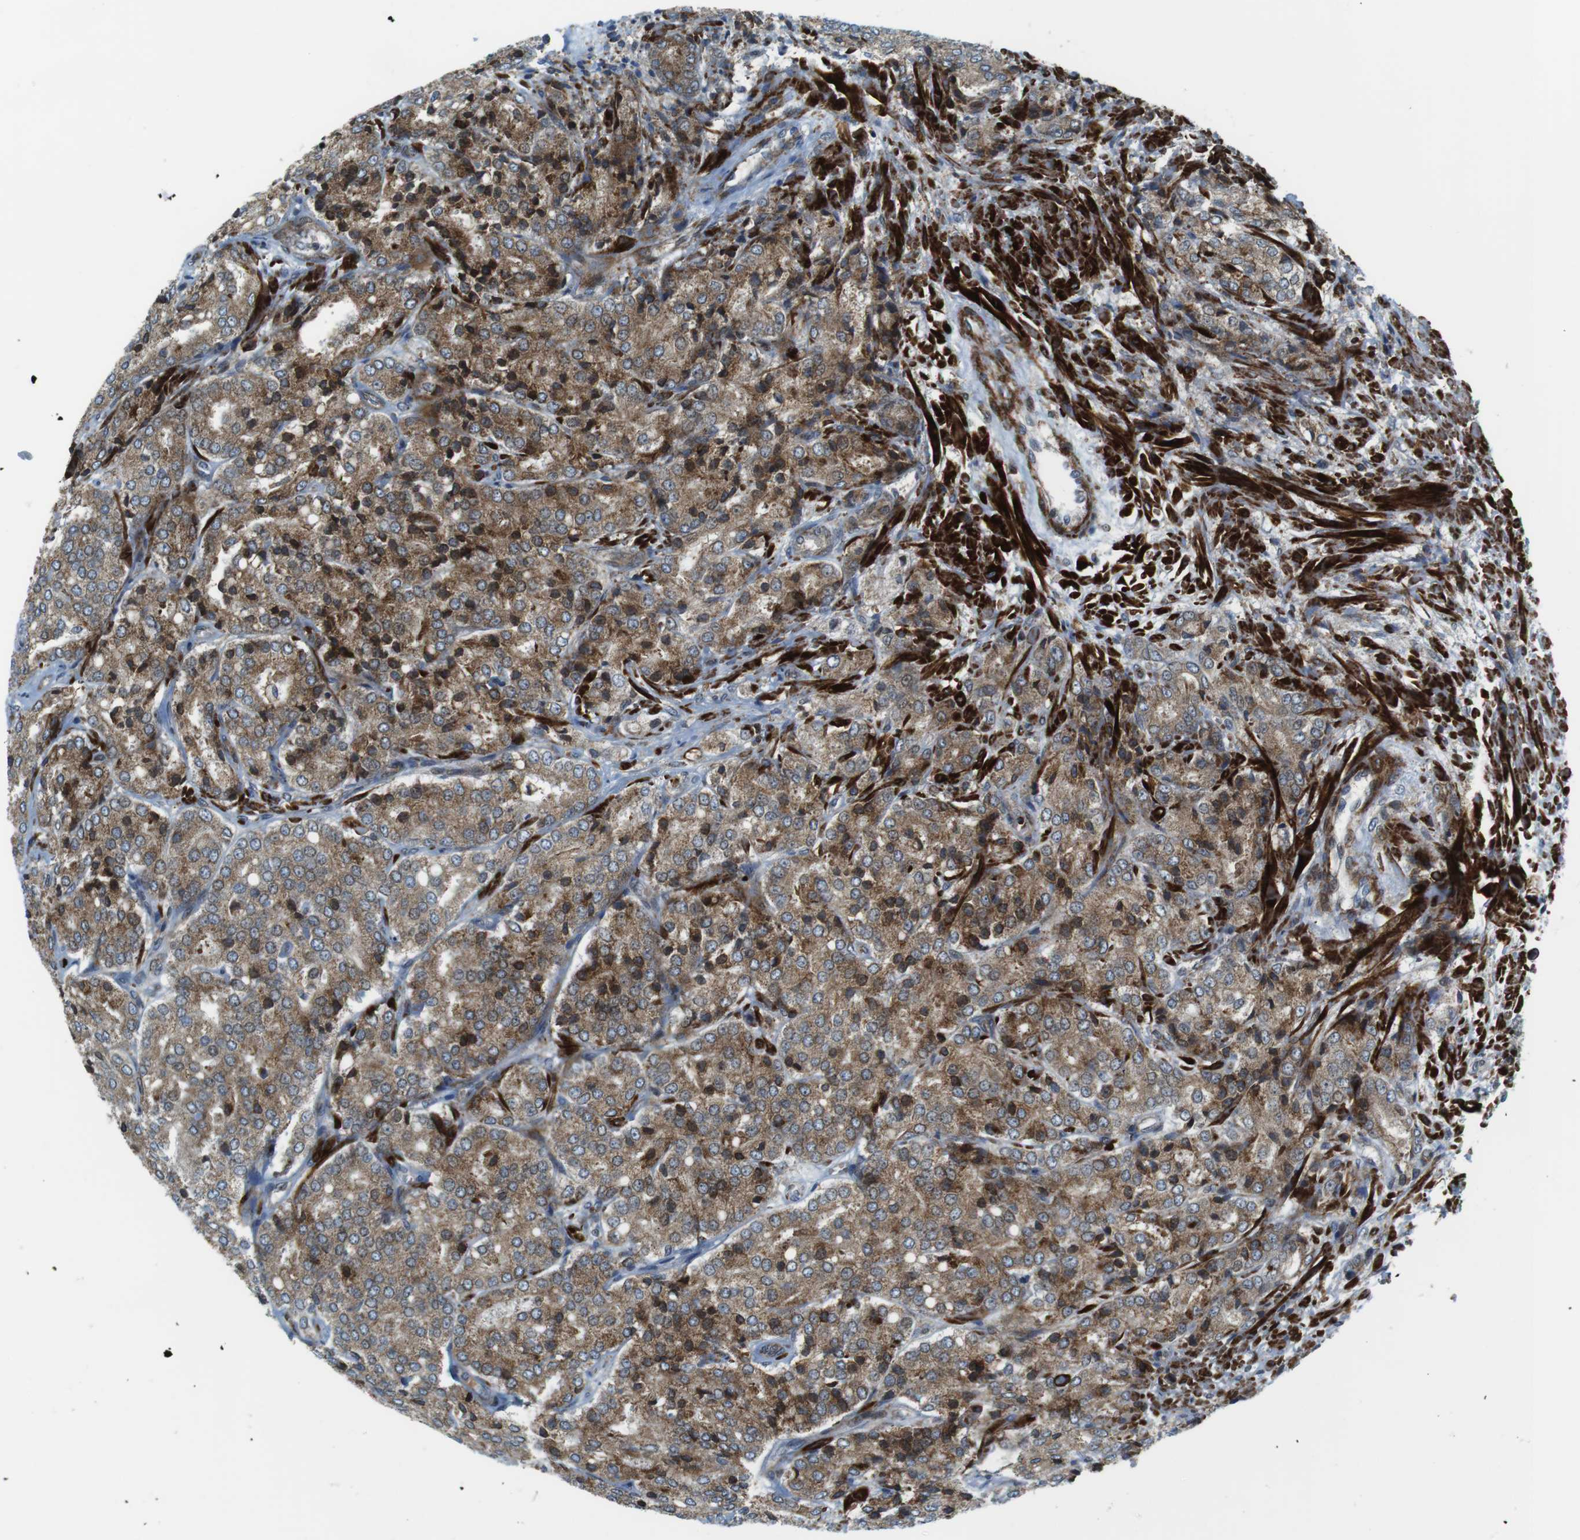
{"staining": {"intensity": "moderate", "quantity": ">75%", "location": "cytoplasmic/membranous"}, "tissue": "prostate cancer", "cell_type": "Tumor cells", "image_type": "cancer", "snomed": [{"axis": "morphology", "description": "Adenocarcinoma, High grade"}, {"axis": "topography", "description": "Prostate"}], "caption": "Immunohistochemical staining of prostate cancer displays moderate cytoplasmic/membranous protein staining in about >75% of tumor cells.", "gene": "CUL7", "patient": {"sex": "male", "age": 65}}